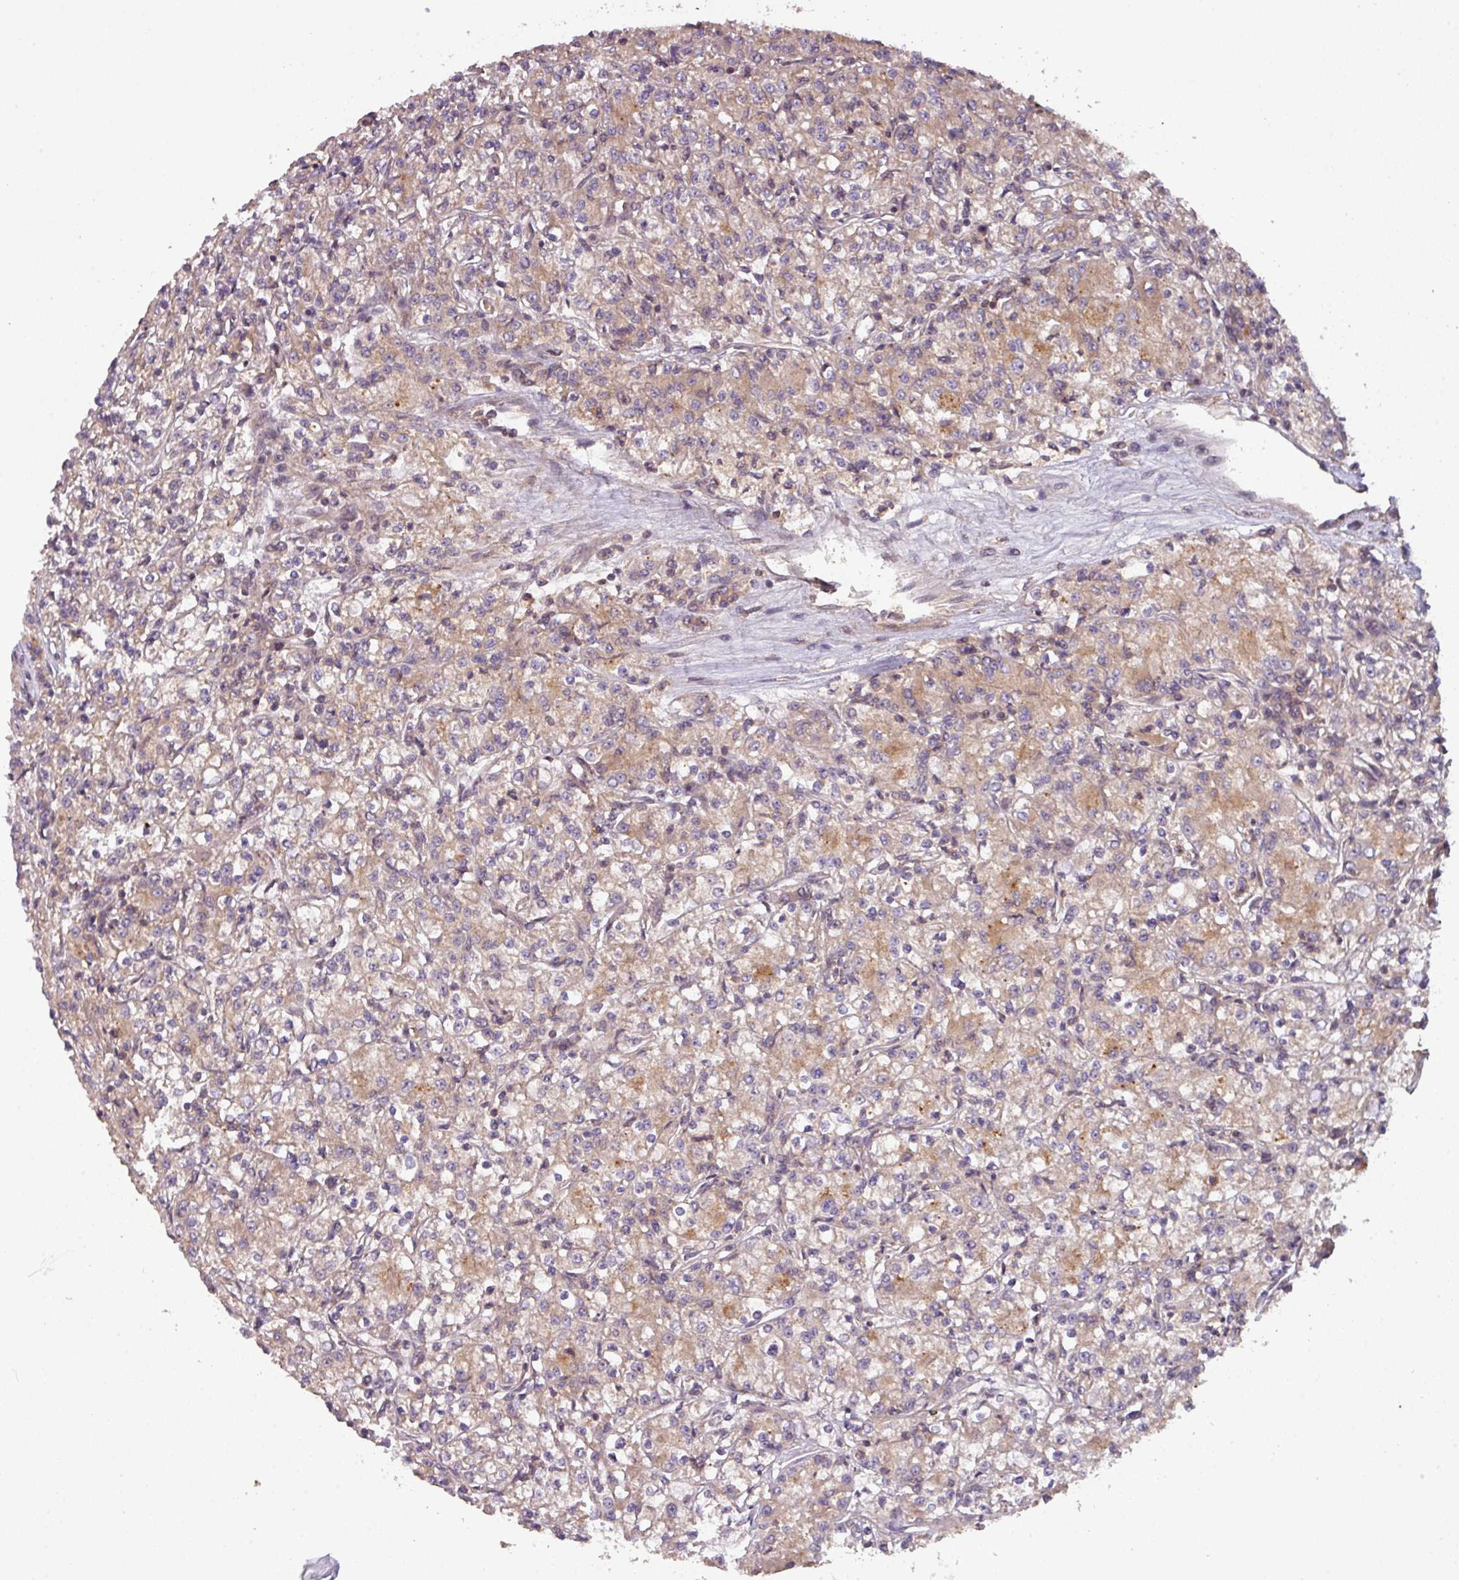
{"staining": {"intensity": "weak", "quantity": ">75%", "location": "cytoplasmic/membranous"}, "tissue": "renal cancer", "cell_type": "Tumor cells", "image_type": "cancer", "snomed": [{"axis": "morphology", "description": "Adenocarcinoma, NOS"}, {"axis": "topography", "description": "Kidney"}], "caption": "A brown stain shows weak cytoplasmic/membranous positivity of a protein in human renal cancer tumor cells. (DAB (3,3'-diaminobenzidine) IHC, brown staining for protein, blue staining for nuclei).", "gene": "GSKIP", "patient": {"sex": "female", "age": 59}}